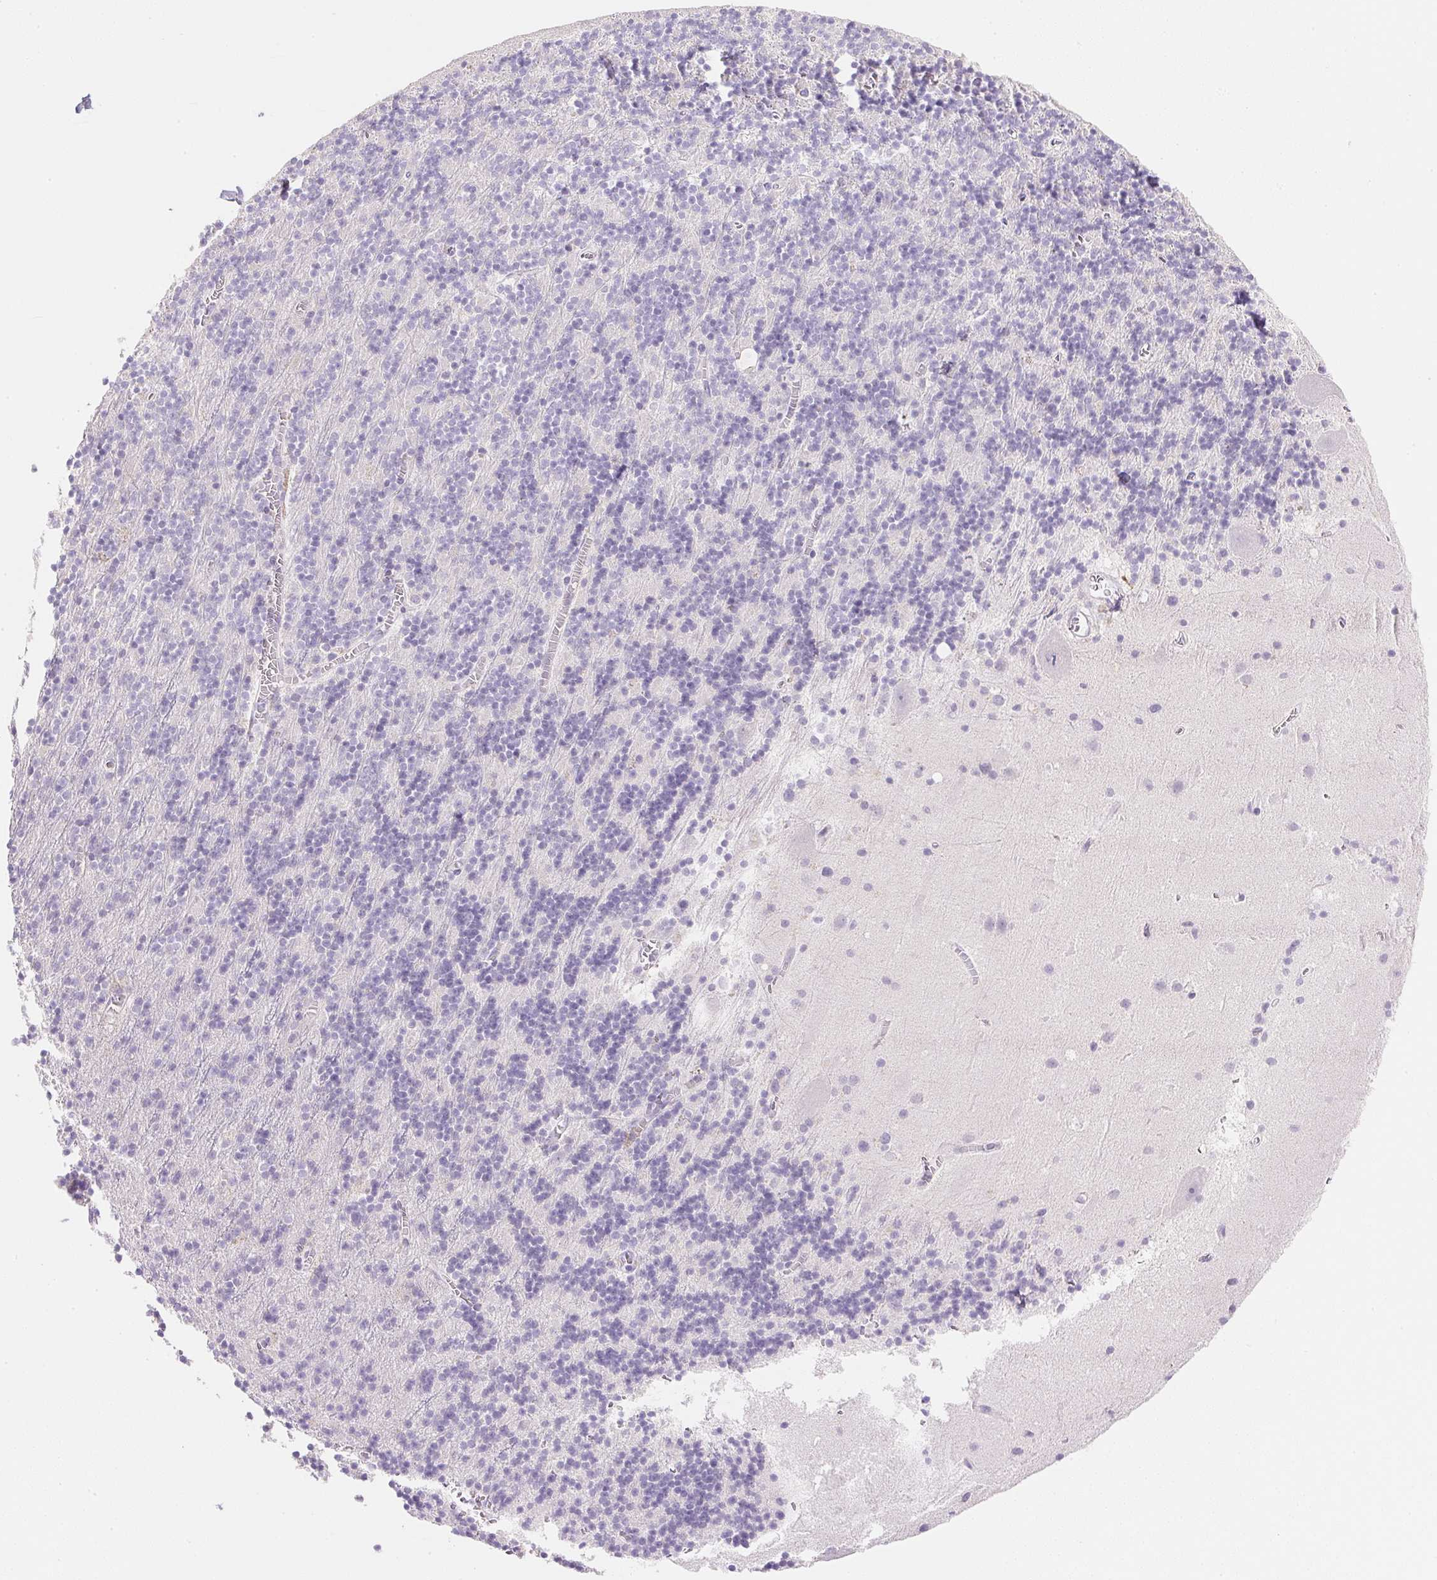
{"staining": {"intensity": "negative", "quantity": "none", "location": "none"}, "tissue": "cerebellum", "cell_type": "Cells in granular layer", "image_type": "normal", "snomed": [{"axis": "morphology", "description": "Normal tissue, NOS"}, {"axis": "topography", "description": "Cerebellum"}], "caption": "This is an immunohistochemistry (IHC) histopathology image of unremarkable cerebellum. There is no positivity in cells in granular layer.", "gene": "KCNE2", "patient": {"sex": "male", "age": 70}}